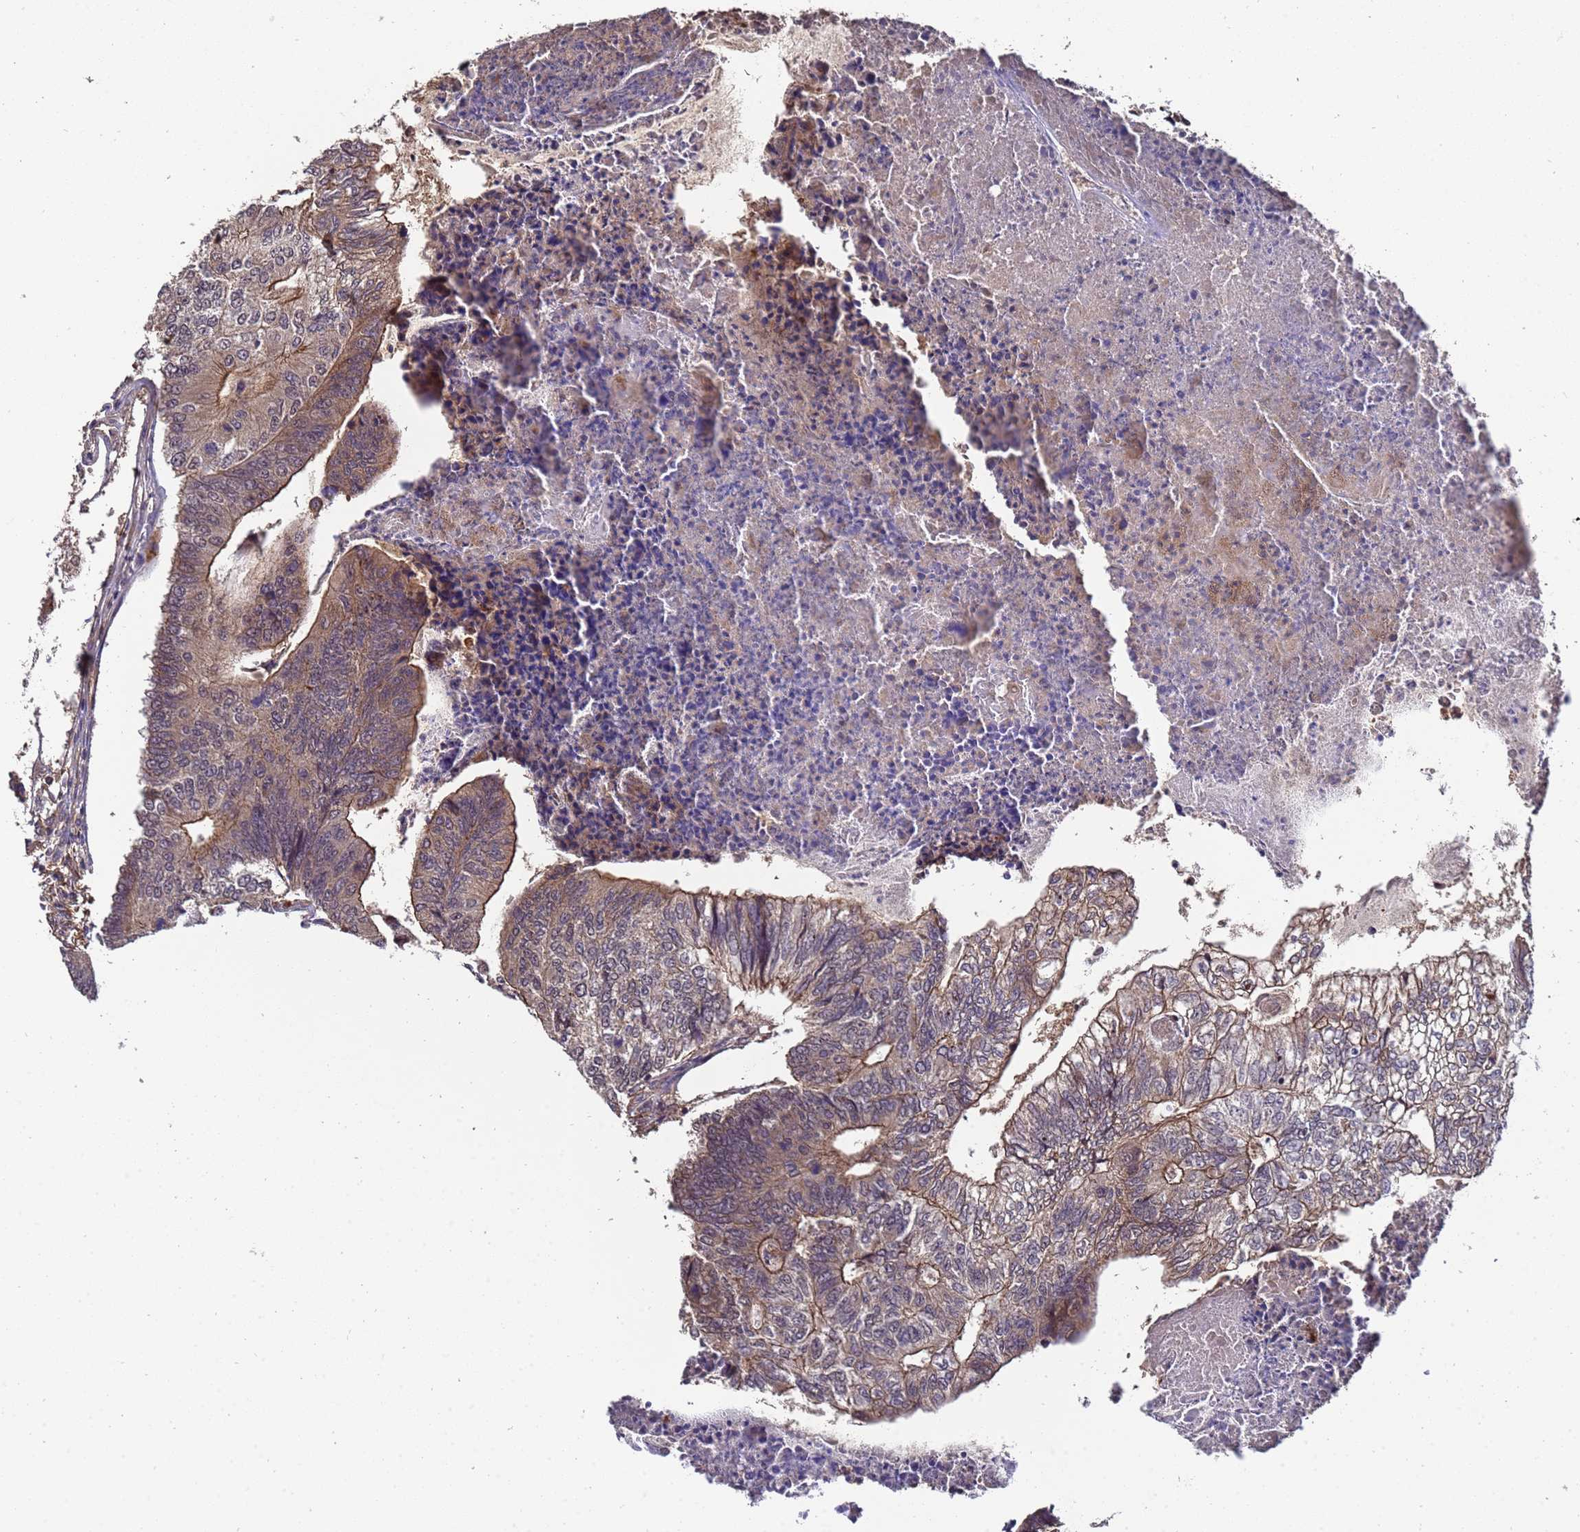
{"staining": {"intensity": "moderate", "quantity": ">75%", "location": "cytoplasmic/membranous"}, "tissue": "colorectal cancer", "cell_type": "Tumor cells", "image_type": "cancer", "snomed": [{"axis": "morphology", "description": "Adenocarcinoma, NOS"}, {"axis": "topography", "description": "Colon"}], "caption": "Immunohistochemical staining of human colorectal adenocarcinoma exhibits moderate cytoplasmic/membranous protein positivity in about >75% of tumor cells. (Stains: DAB in brown, nuclei in blue, Microscopy: brightfield microscopy at high magnification).", "gene": "GSTCD", "patient": {"sex": "female", "age": 67}}